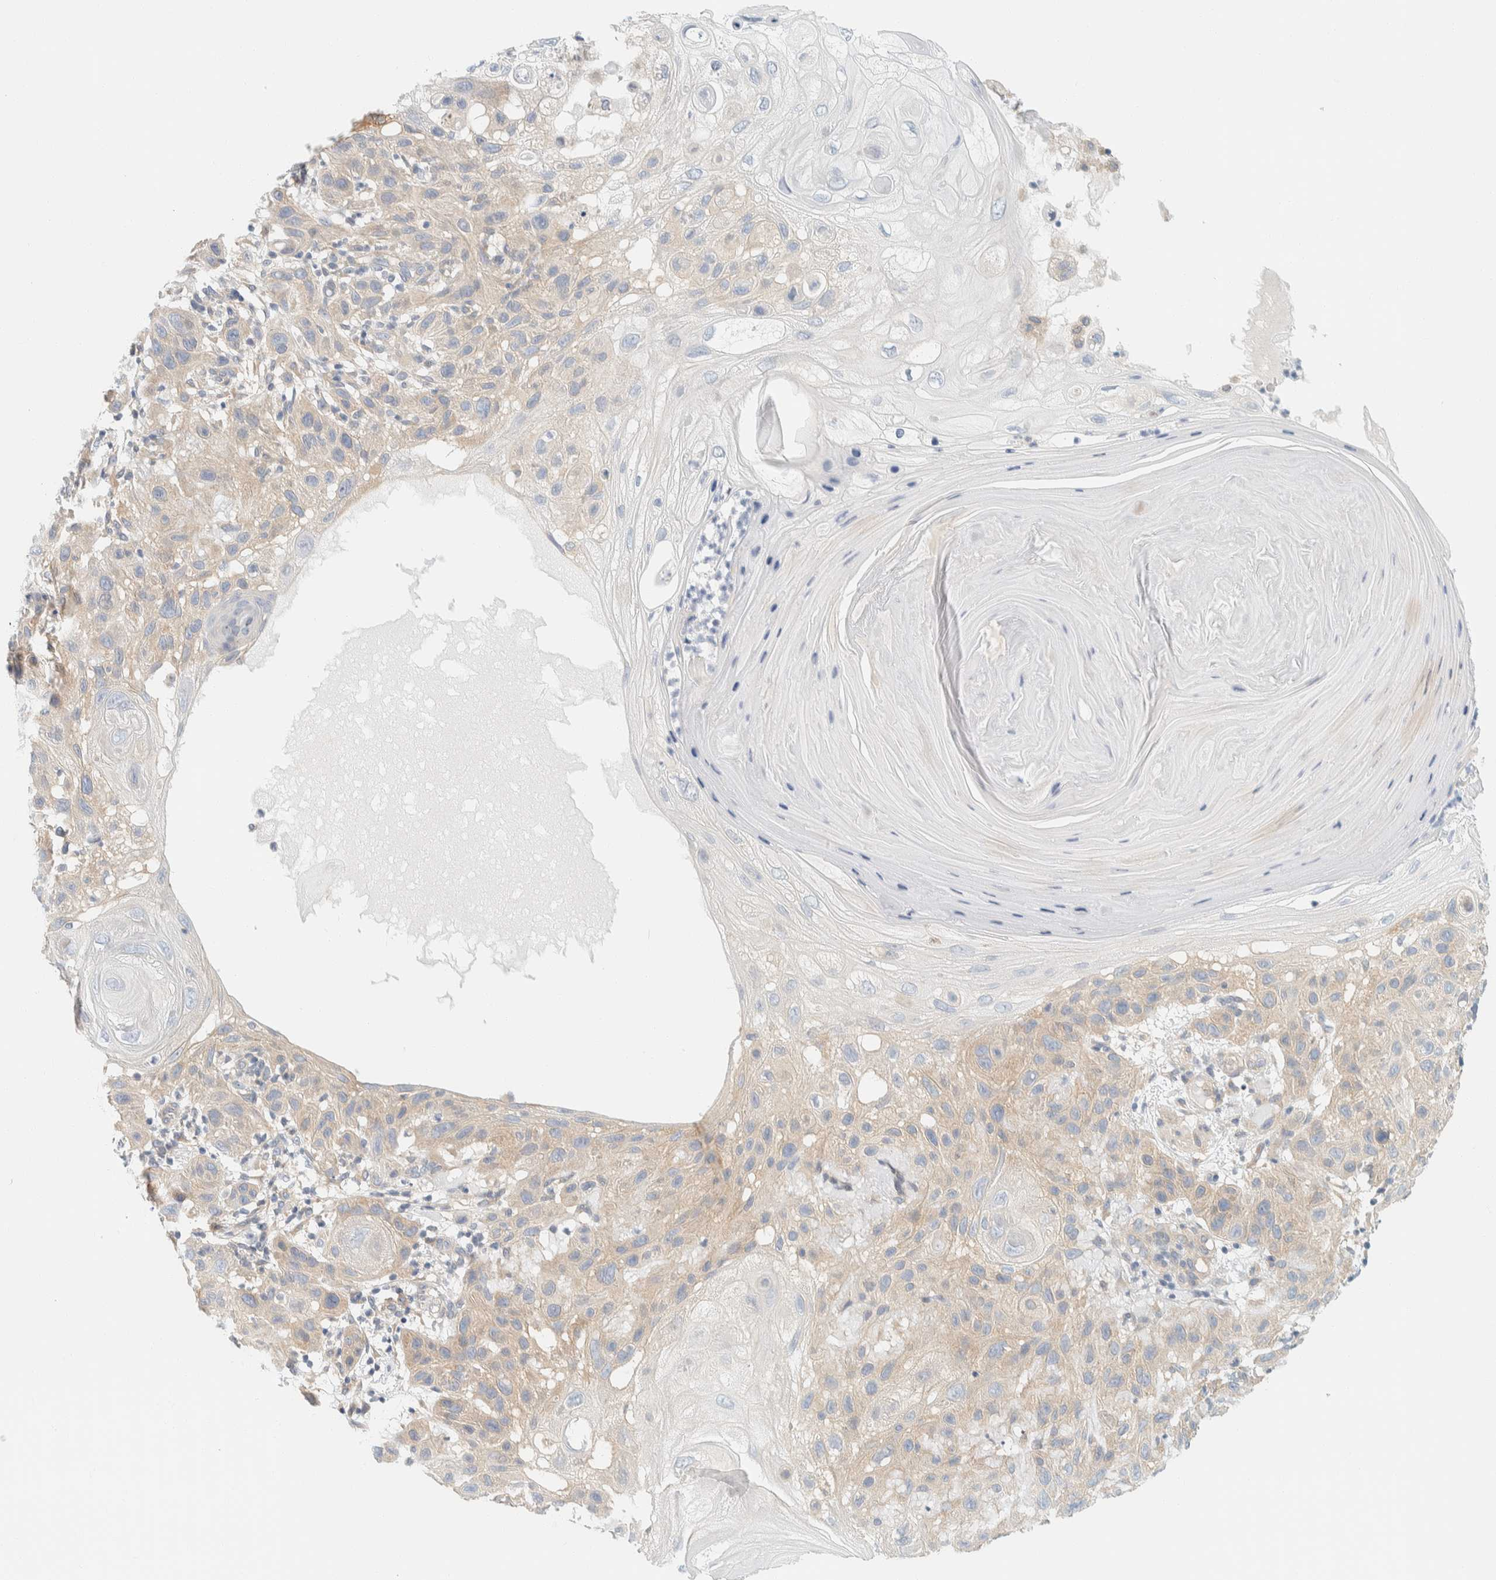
{"staining": {"intensity": "weak", "quantity": ">75%", "location": "cytoplasmic/membranous"}, "tissue": "skin cancer", "cell_type": "Tumor cells", "image_type": "cancer", "snomed": [{"axis": "morphology", "description": "Squamous cell carcinoma, NOS"}, {"axis": "topography", "description": "Skin"}], "caption": "High-magnification brightfield microscopy of skin cancer (squamous cell carcinoma) stained with DAB (brown) and counterstained with hematoxylin (blue). tumor cells exhibit weak cytoplasmic/membranous positivity is appreciated in about>75% of cells.", "gene": "PTGES3L-AARSD1", "patient": {"sex": "female", "age": 96}}